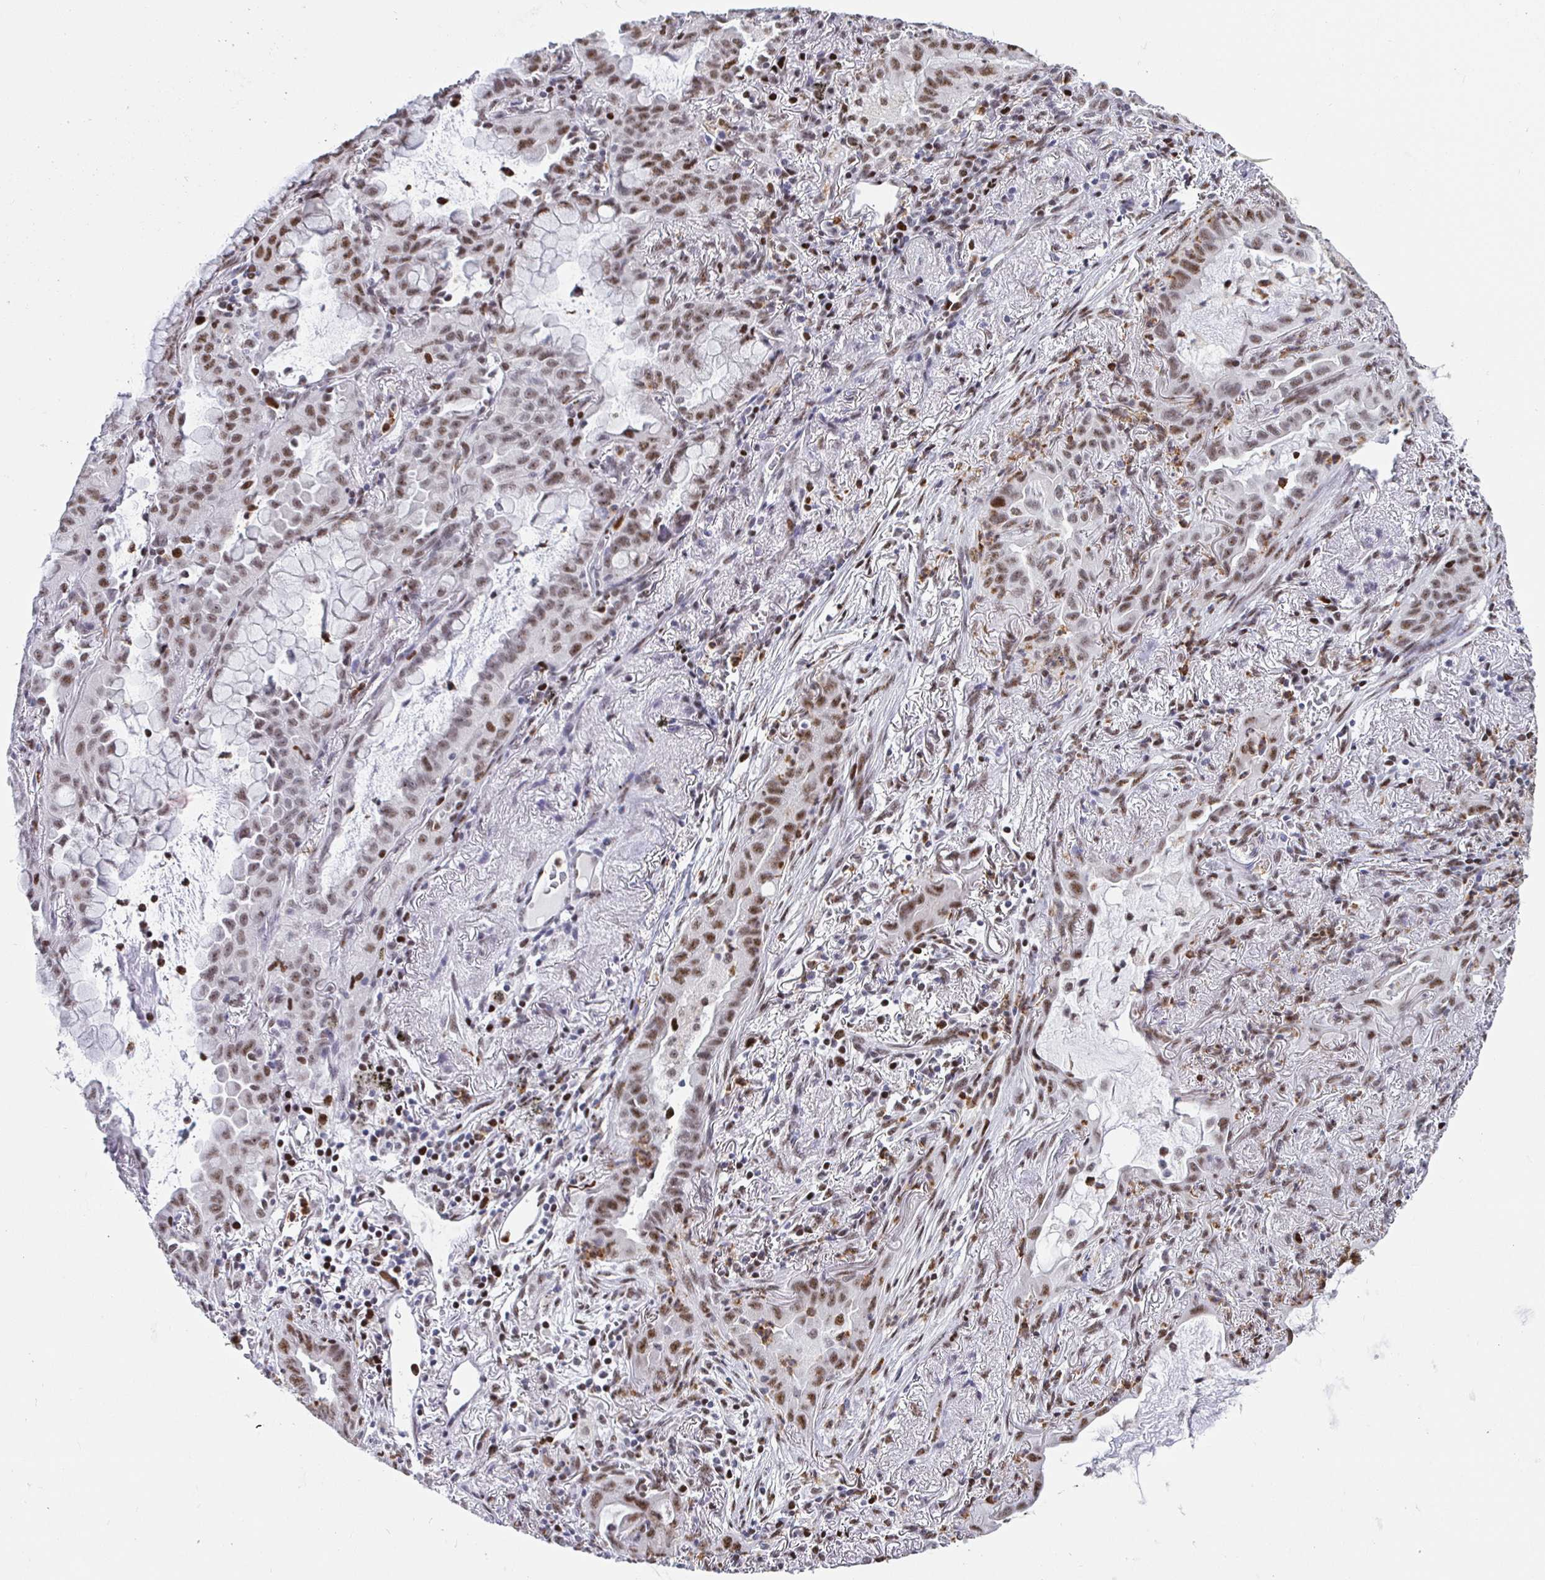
{"staining": {"intensity": "moderate", "quantity": ">75%", "location": "nuclear"}, "tissue": "lung cancer", "cell_type": "Tumor cells", "image_type": "cancer", "snomed": [{"axis": "morphology", "description": "Adenocarcinoma, NOS"}, {"axis": "topography", "description": "Lung"}], "caption": "DAB immunohistochemical staining of lung cancer (adenocarcinoma) exhibits moderate nuclear protein staining in approximately >75% of tumor cells.", "gene": "SETD5", "patient": {"sex": "male", "age": 65}}